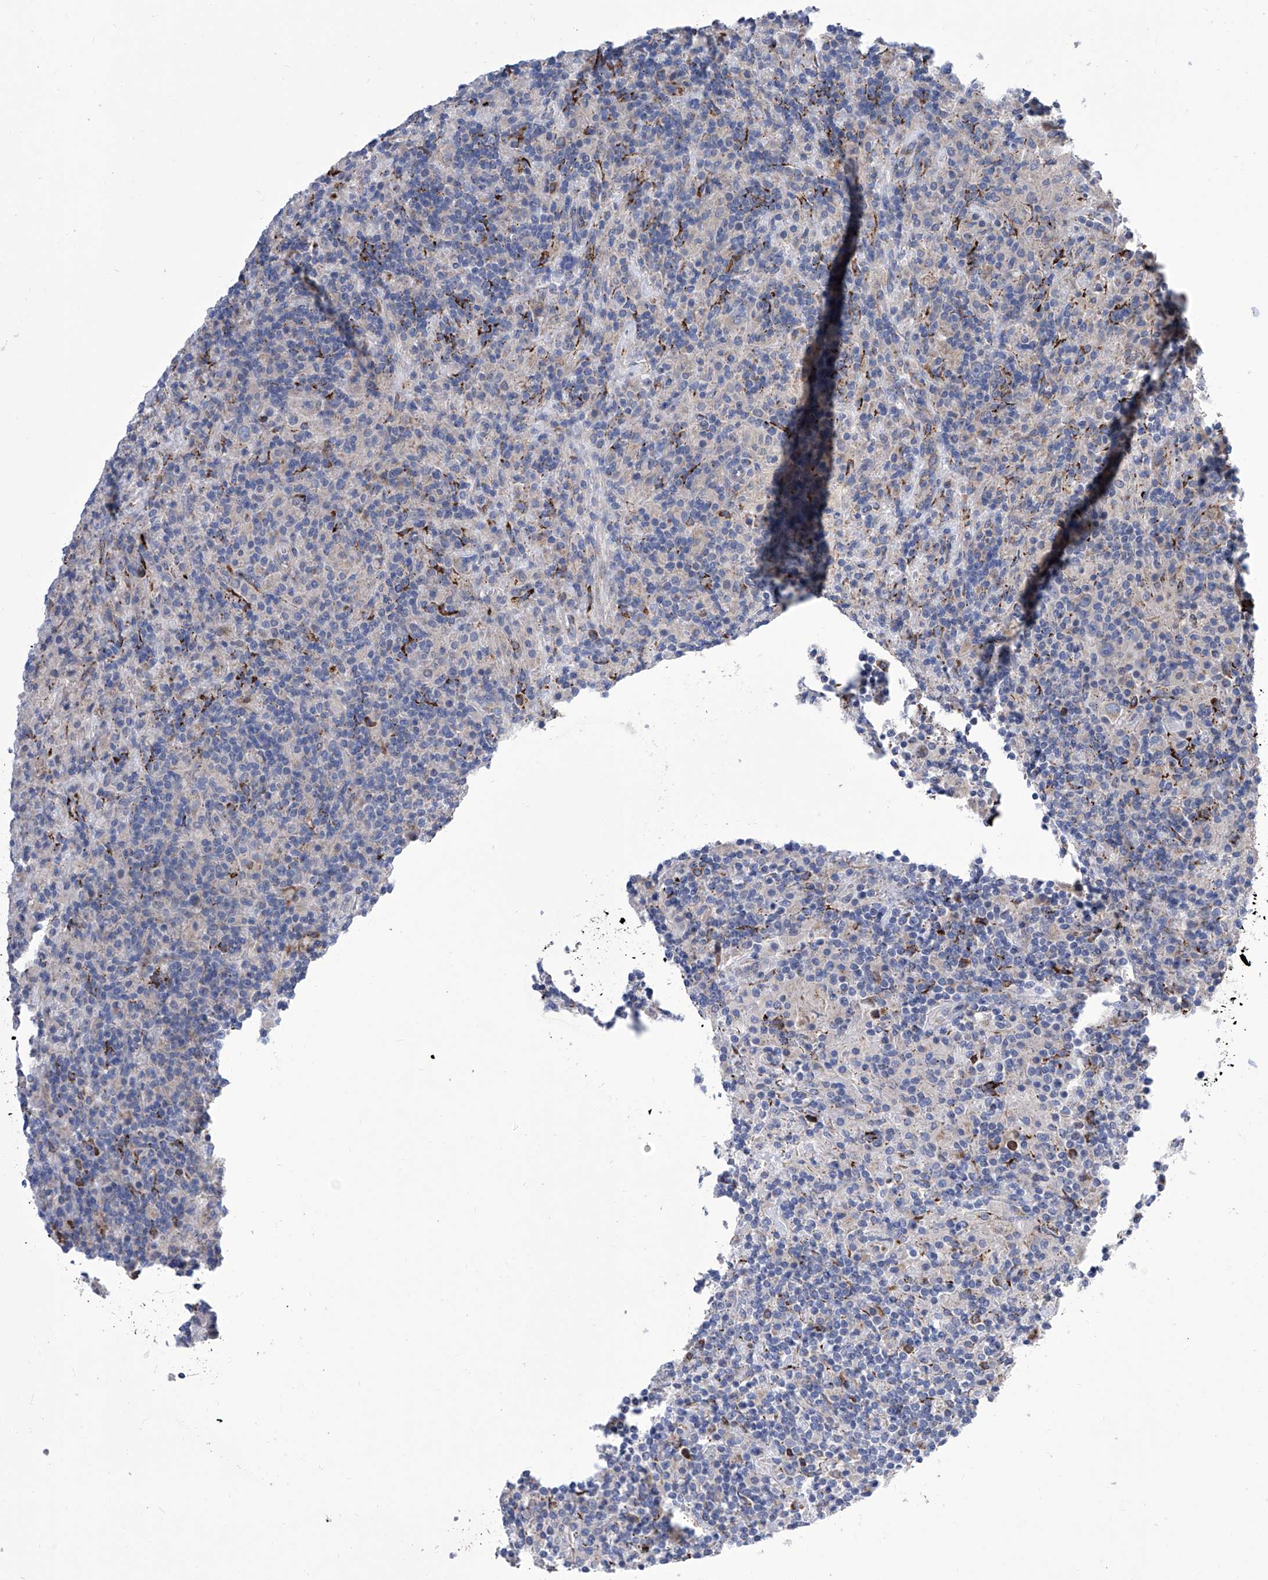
{"staining": {"intensity": "negative", "quantity": "none", "location": "none"}, "tissue": "lymphoma", "cell_type": "Tumor cells", "image_type": "cancer", "snomed": [{"axis": "morphology", "description": "Hodgkin's disease, NOS"}, {"axis": "topography", "description": "Lymph node"}], "caption": "A micrograph of Hodgkin's disease stained for a protein exhibits no brown staining in tumor cells.", "gene": "TJAP1", "patient": {"sex": "male", "age": 70}}